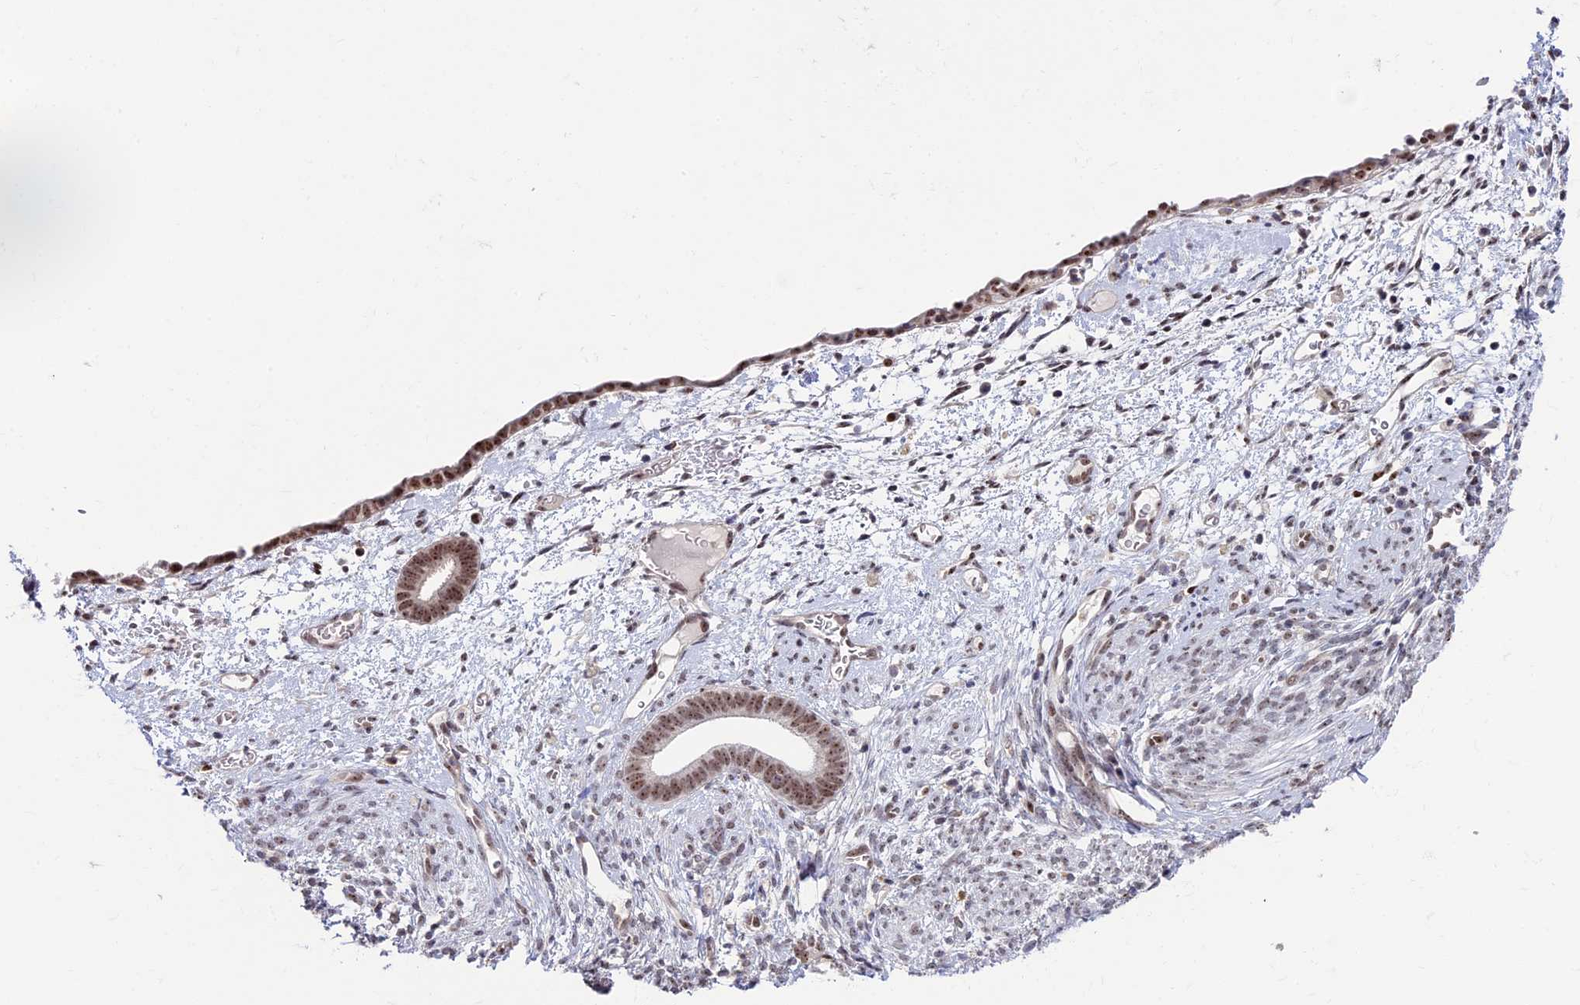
{"staining": {"intensity": "weak", "quantity": ">75%", "location": "nuclear"}, "tissue": "endometrium", "cell_type": "Cells in endometrial stroma", "image_type": "normal", "snomed": [{"axis": "morphology", "description": "Normal tissue, NOS"}, {"axis": "morphology", "description": "Adenocarcinoma, NOS"}, {"axis": "topography", "description": "Endometrium"}], "caption": "The photomicrograph displays a brown stain indicating the presence of a protein in the nuclear of cells in endometrial stroma in endometrium.", "gene": "CCDC86", "patient": {"sex": "female", "age": 57}}